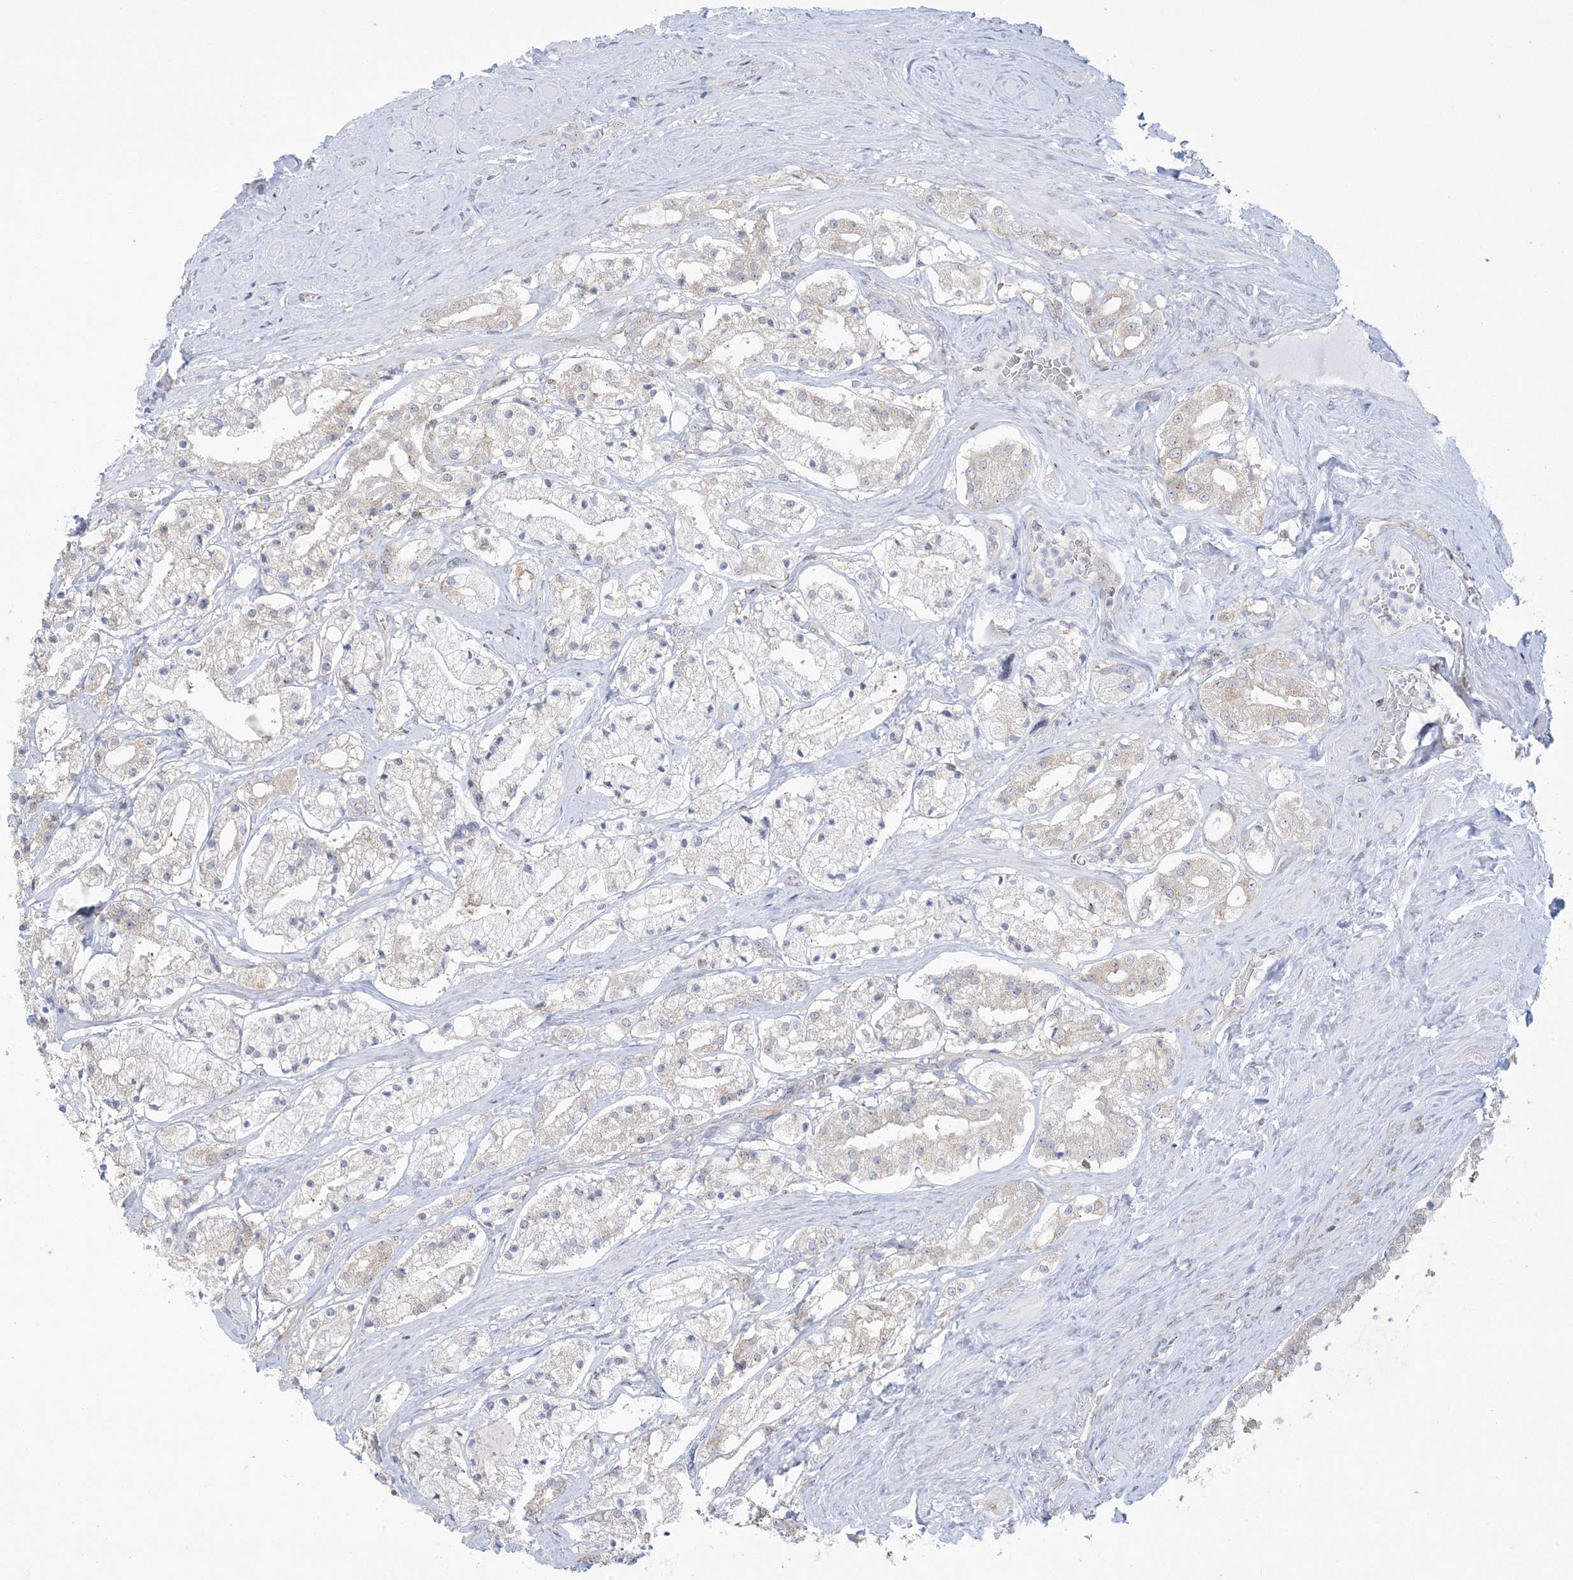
{"staining": {"intensity": "weak", "quantity": "25%-75%", "location": "cytoplasmic/membranous"}, "tissue": "prostate cancer", "cell_type": "Tumor cells", "image_type": "cancer", "snomed": [{"axis": "morphology", "description": "Adenocarcinoma, High grade"}, {"axis": "topography", "description": "Prostate"}], "caption": "Prostate cancer (adenocarcinoma (high-grade)) stained with immunohistochemistry (IHC) exhibits weak cytoplasmic/membranous positivity in approximately 25%-75% of tumor cells.", "gene": "SLAMF9", "patient": {"sex": "male", "age": 64}}